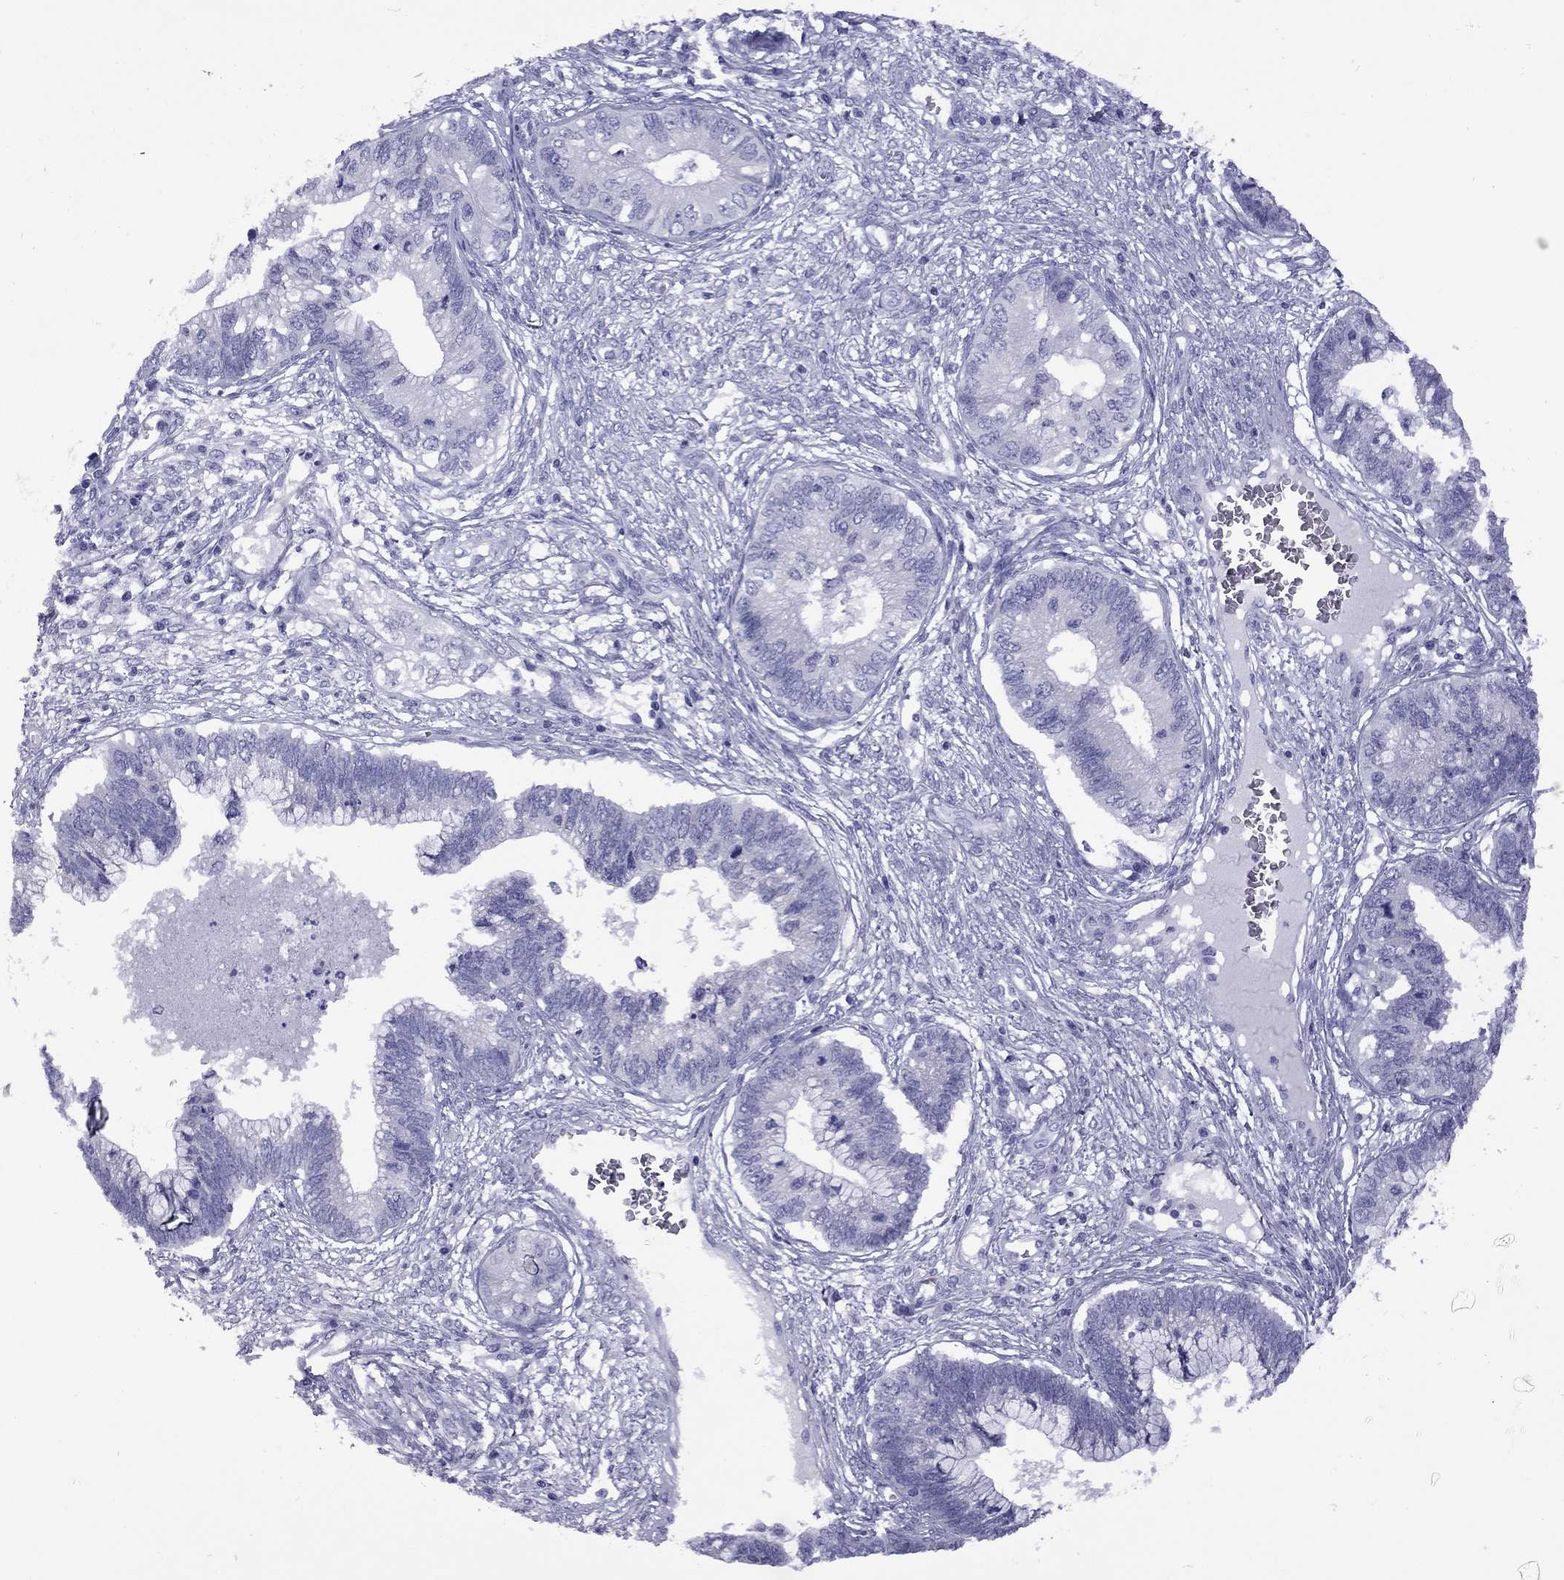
{"staining": {"intensity": "negative", "quantity": "none", "location": "none"}, "tissue": "cervical cancer", "cell_type": "Tumor cells", "image_type": "cancer", "snomed": [{"axis": "morphology", "description": "Adenocarcinoma, NOS"}, {"axis": "topography", "description": "Cervix"}], "caption": "Tumor cells show no significant staining in cervical adenocarcinoma.", "gene": "EPPIN", "patient": {"sex": "female", "age": 44}}